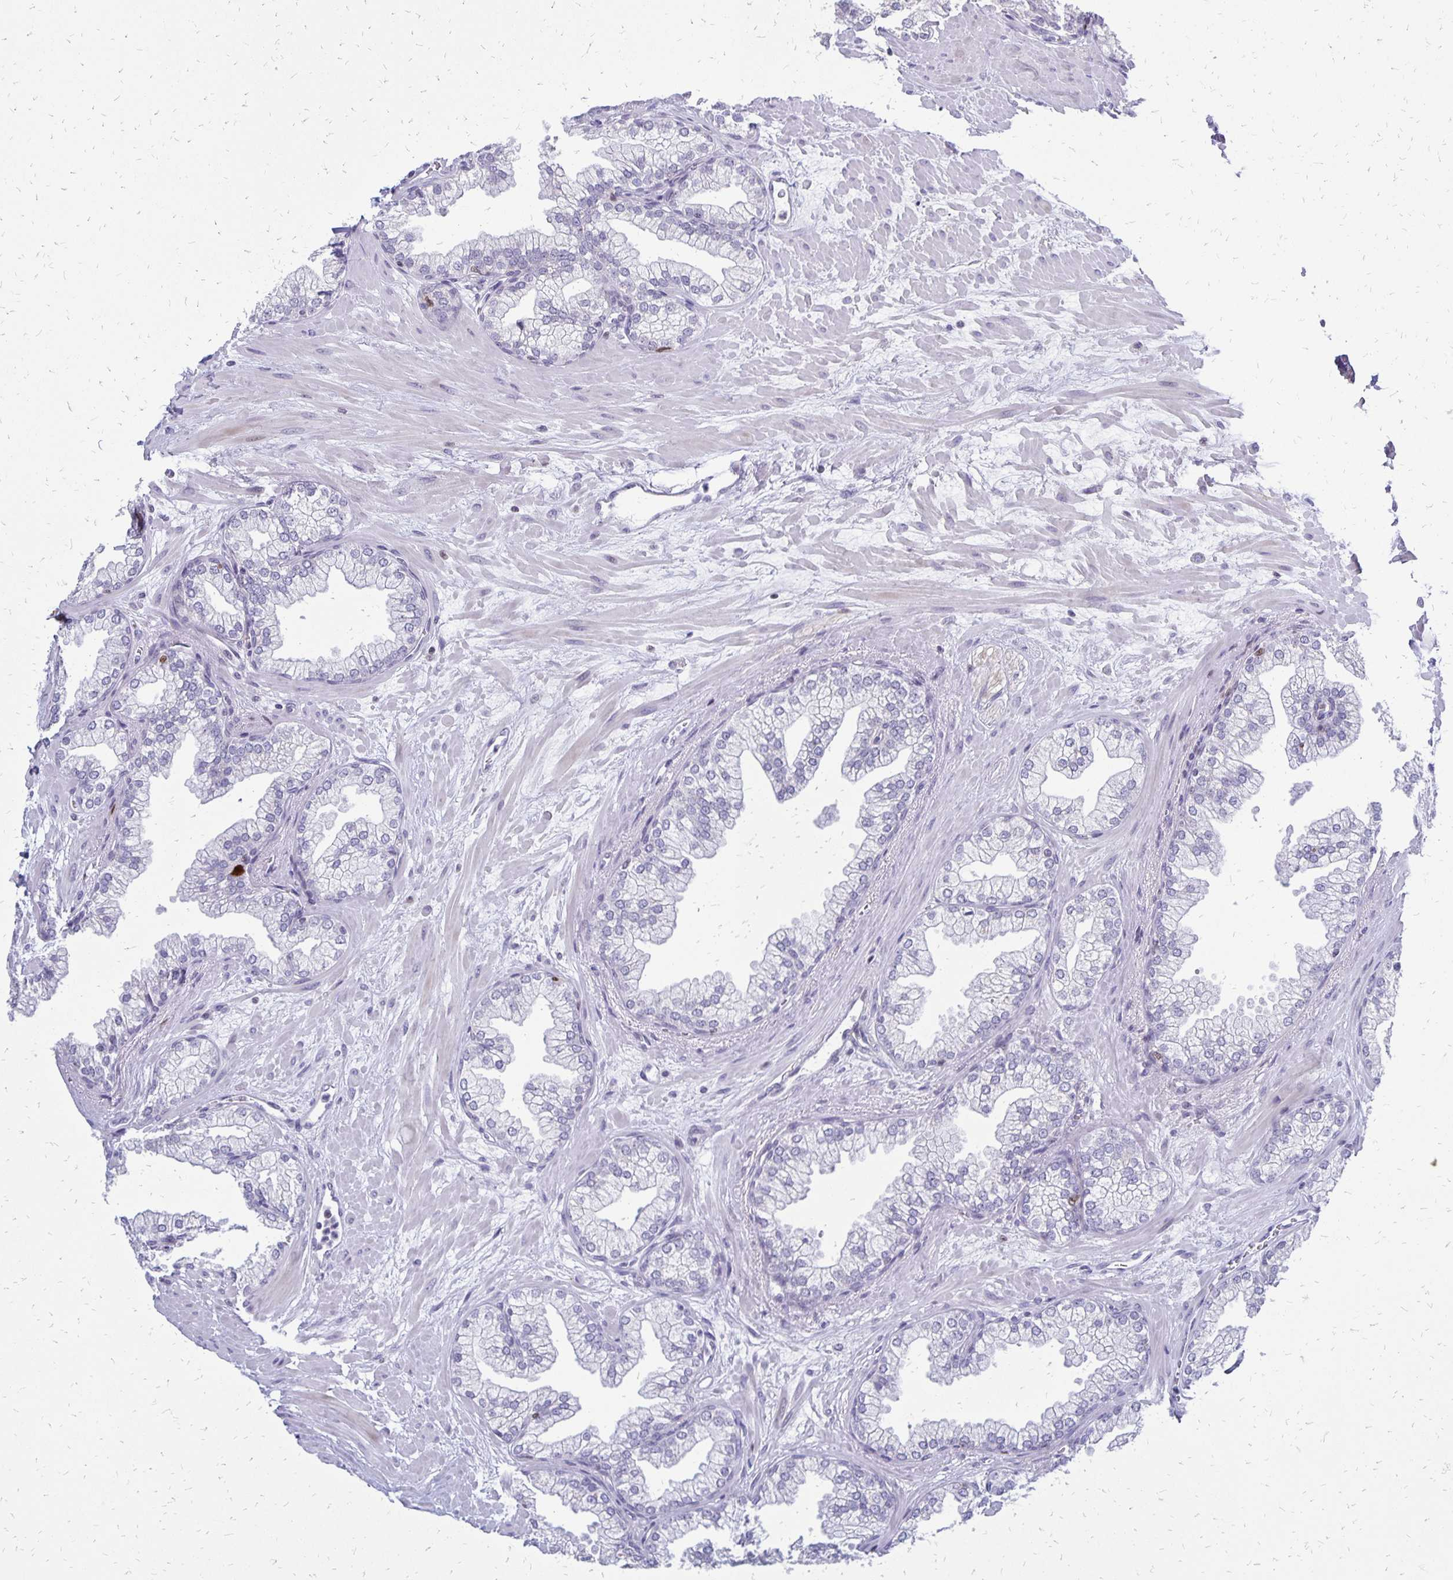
{"staining": {"intensity": "negative", "quantity": "none", "location": "none"}, "tissue": "prostate", "cell_type": "Glandular cells", "image_type": "normal", "snomed": [{"axis": "morphology", "description": "Normal tissue, NOS"}, {"axis": "topography", "description": "Prostate"}, {"axis": "topography", "description": "Peripheral nerve tissue"}], "caption": "Image shows no significant protein staining in glandular cells of benign prostate.", "gene": "DCK", "patient": {"sex": "male", "age": 61}}